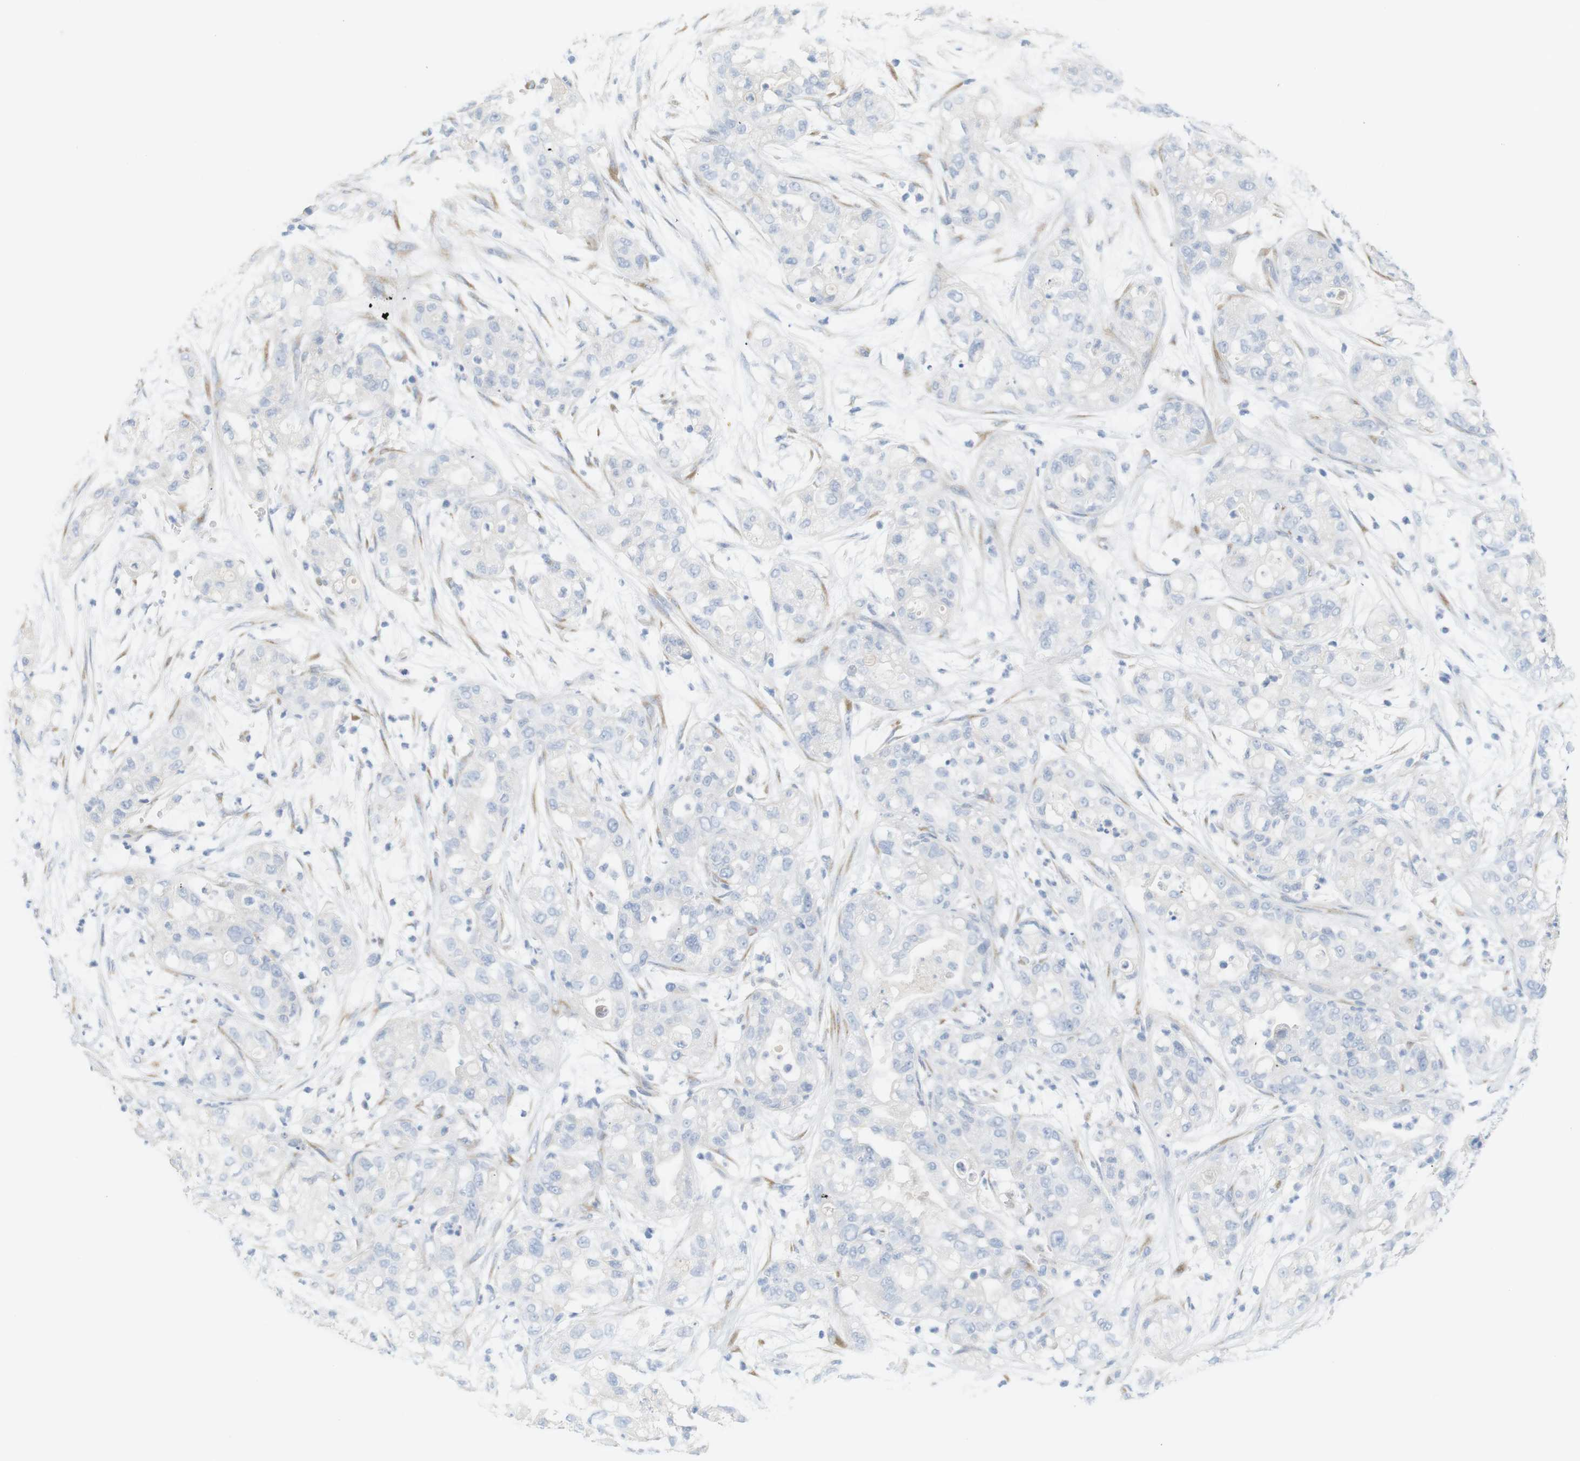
{"staining": {"intensity": "negative", "quantity": "none", "location": "none"}, "tissue": "pancreatic cancer", "cell_type": "Tumor cells", "image_type": "cancer", "snomed": [{"axis": "morphology", "description": "Adenocarcinoma, NOS"}, {"axis": "topography", "description": "Pancreas"}], "caption": "This is a photomicrograph of IHC staining of adenocarcinoma (pancreatic), which shows no expression in tumor cells. Nuclei are stained in blue.", "gene": "RGS9", "patient": {"sex": "female", "age": 78}}